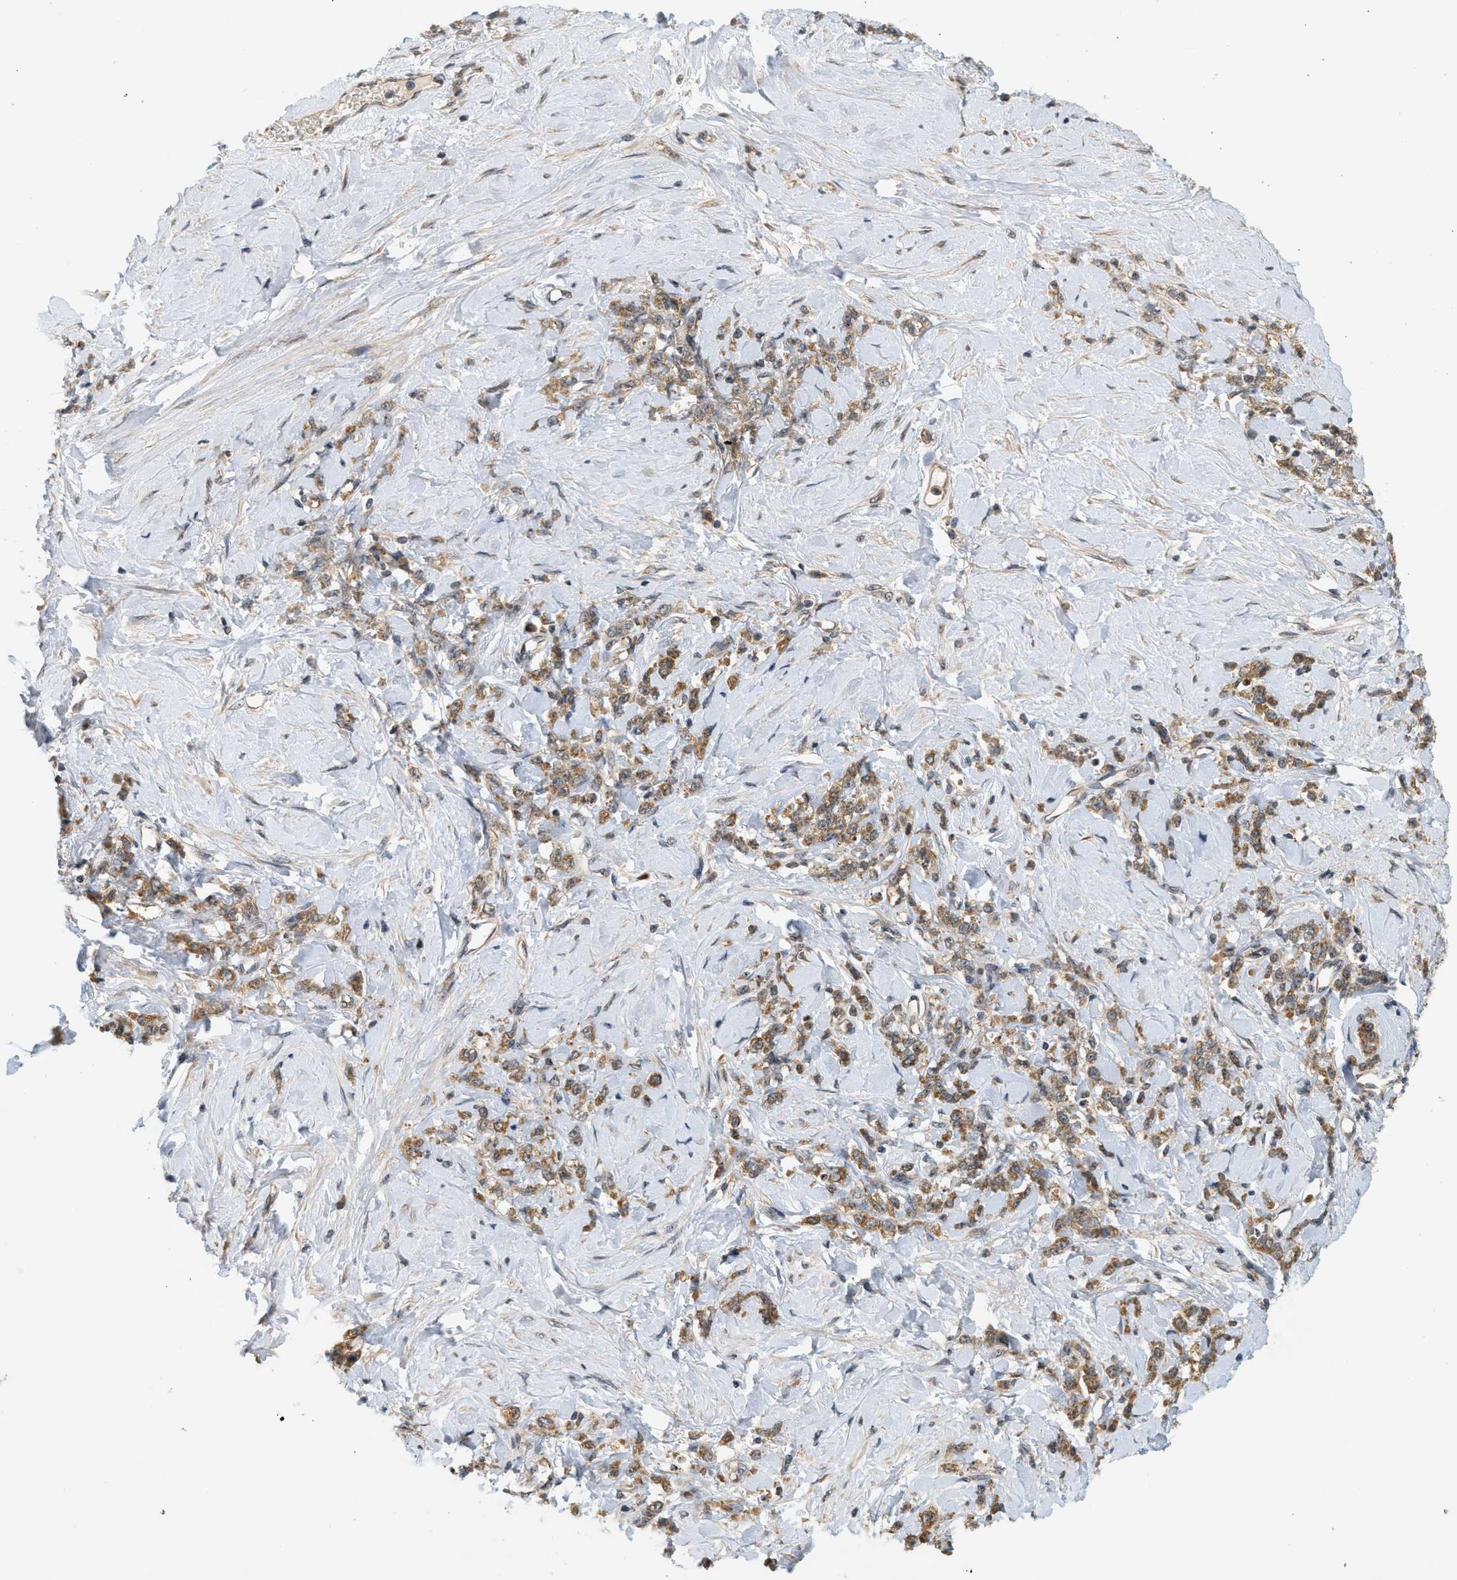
{"staining": {"intensity": "moderate", "quantity": ">75%", "location": "cytoplasmic/membranous"}, "tissue": "stomach cancer", "cell_type": "Tumor cells", "image_type": "cancer", "snomed": [{"axis": "morphology", "description": "Adenocarcinoma, NOS"}, {"axis": "topography", "description": "Stomach"}], "caption": "Stomach cancer stained with a protein marker demonstrates moderate staining in tumor cells.", "gene": "PRKD1", "patient": {"sex": "male", "age": 82}}